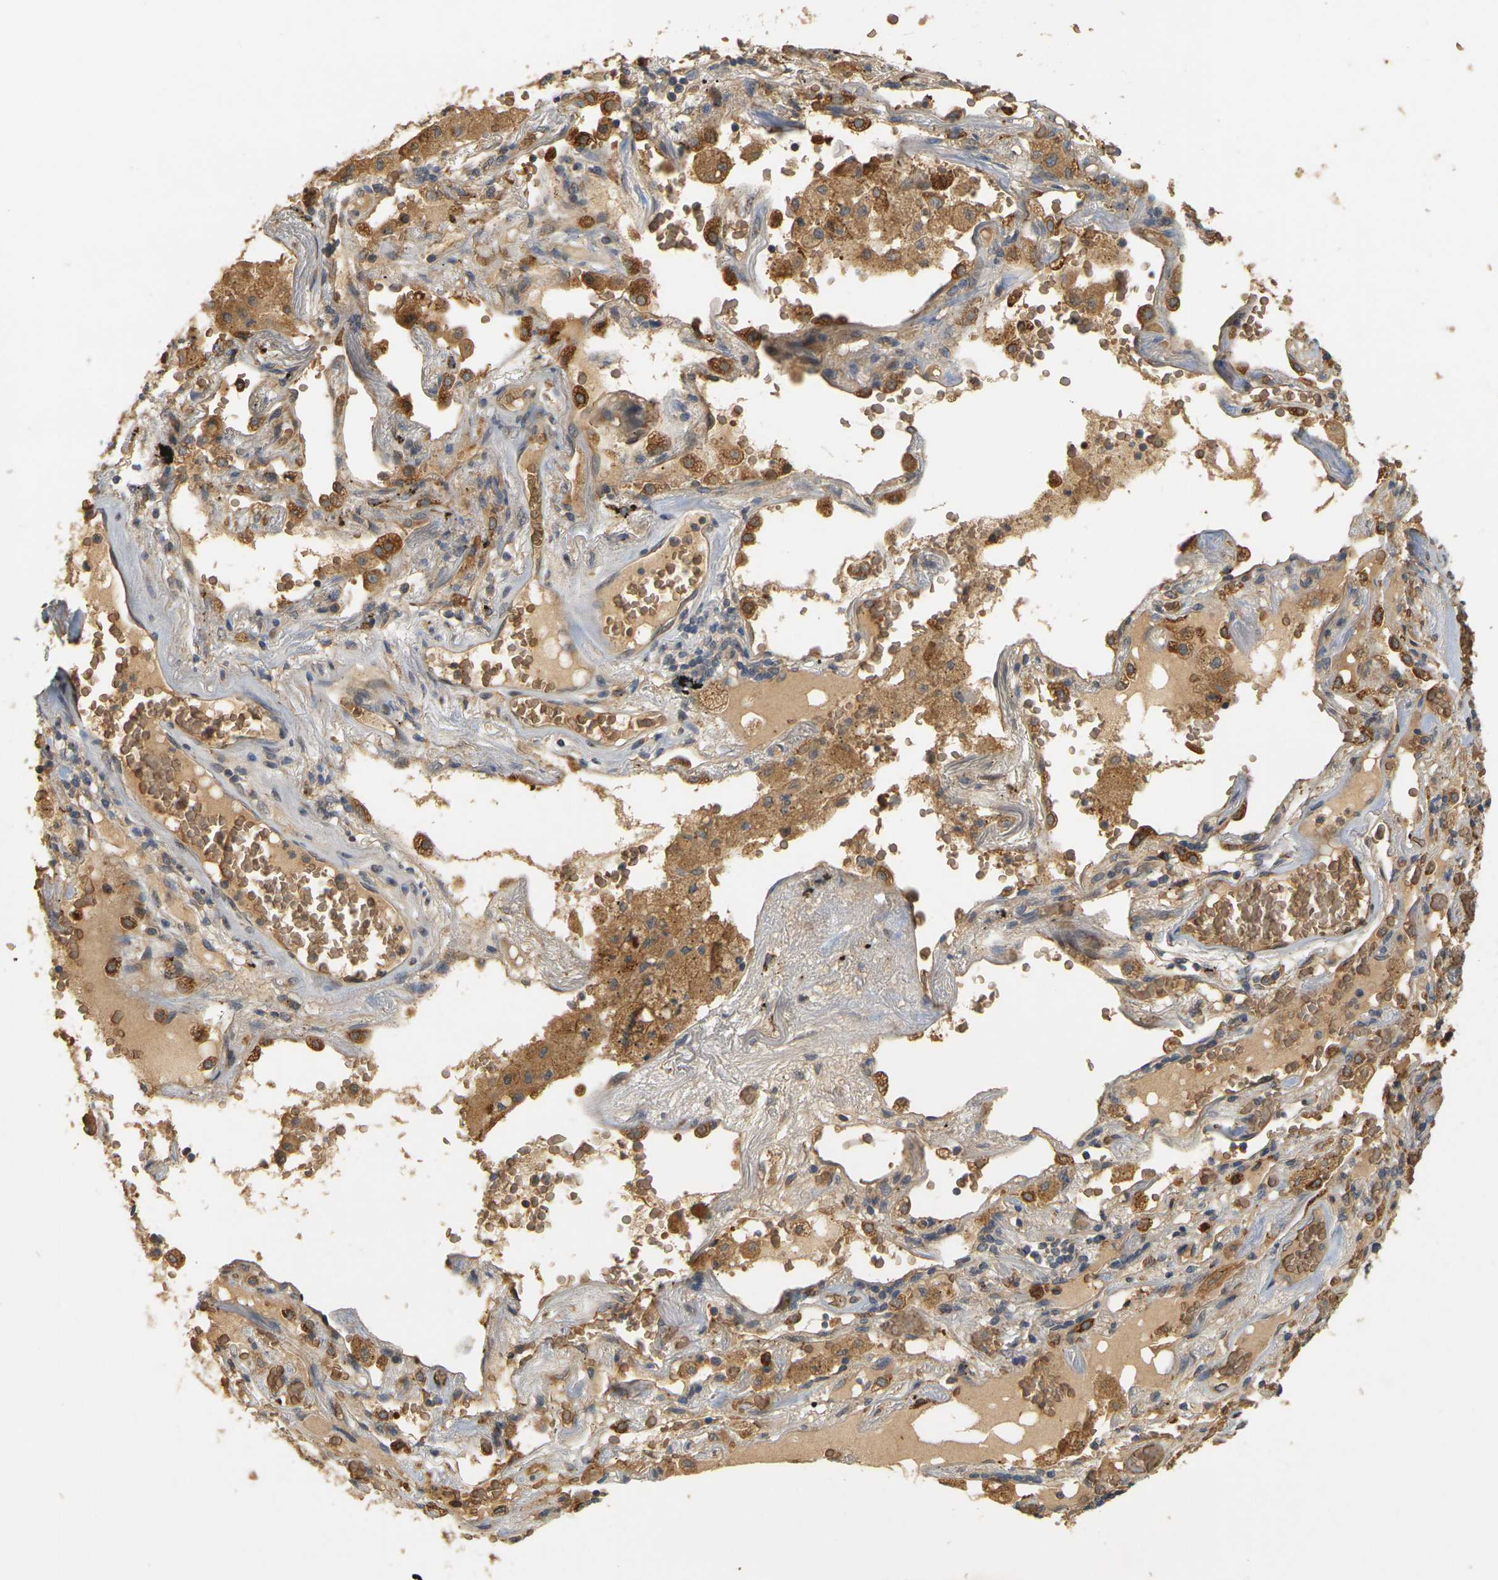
{"staining": {"intensity": "moderate", "quantity": ">75%", "location": "cytoplasmic/membranous"}, "tissue": "lung cancer", "cell_type": "Tumor cells", "image_type": "cancer", "snomed": [{"axis": "morphology", "description": "Squamous cell carcinoma, NOS"}, {"axis": "topography", "description": "Lung"}], "caption": "DAB (3,3'-diaminobenzidine) immunohistochemical staining of human squamous cell carcinoma (lung) exhibits moderate cytoplasmic/membranous protein expression in about >75% of tumor cells.", "gene": "MEGF9", "patient": {"sex": "male", "age": 57}}